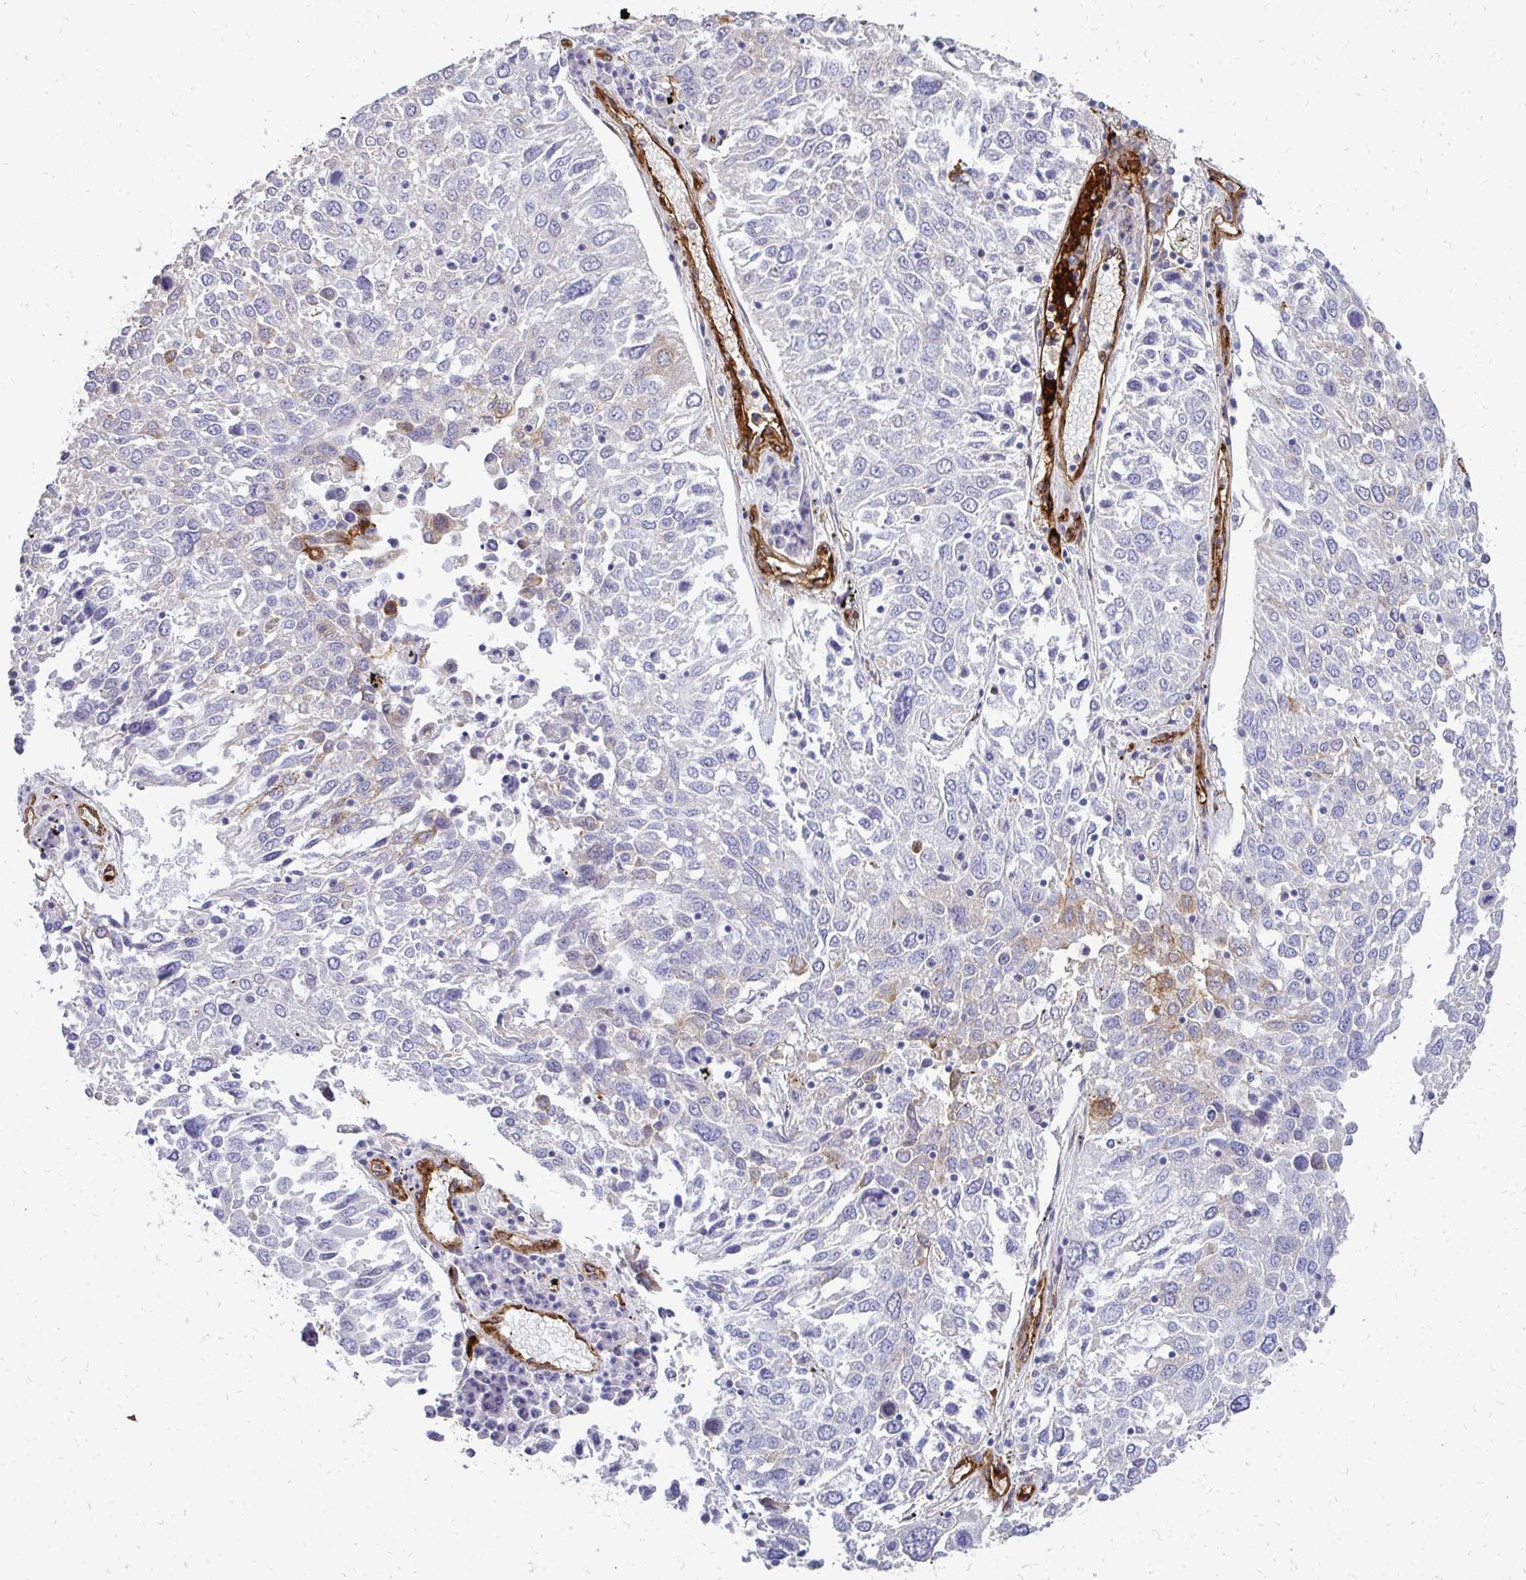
{"staining": {"intensity": "weak", "quantity": "<25%", "location": "cytoplasmic/membranous"}, "tissue": "lung cancer", "cell_type": "Tumor cells", "image_type": "cancer", "snomed": [{"axis": "morphology", "description": "Squamous cell carcinoma, NOS"}, {"axis": "topography", "description": "Lung"}], "caption": "IHC histopathology image of neoplastic tissue: squamous cell carcinoma (lung) stained with DAB displays no significant protein expression in tumor cells.", "gene": "MARCKSL1", "patient": {"sex": "male", "age": 65}}